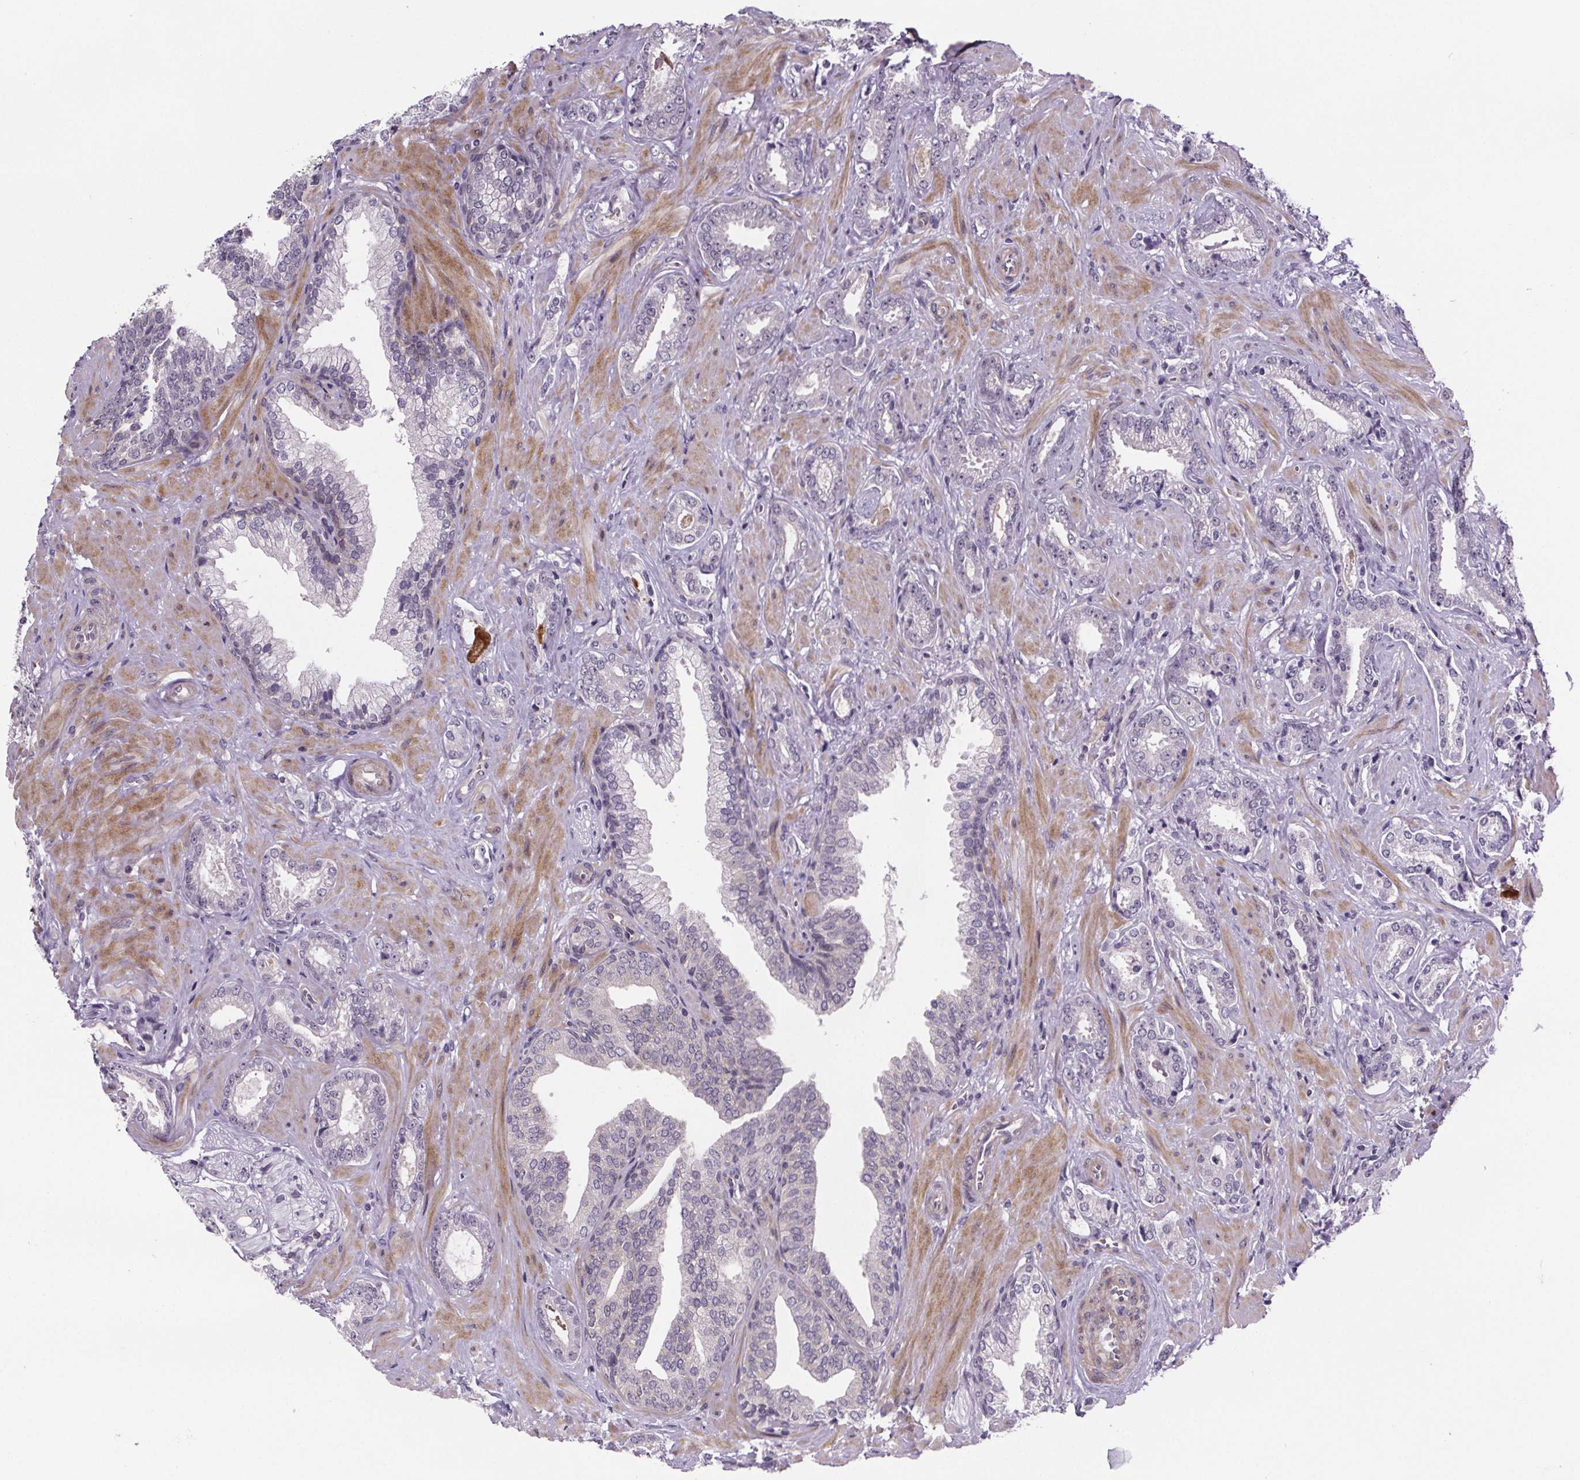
{"staining": {"intensity": "negative", "quantity": "none", "location": "none"}, "tissue": "prostate cancer", "cell_type": "Tumor cells", "image_type": "cancer", "snomed": [{"axis": "morphology", "description": "Adenocarcinoma, Low grade"}, {"axis": "topography", "description": "Prostate"}], "caption": "An immunohistochemistry (IHC) photomicrograph of prostate cancer is shown. There is no staining in tumor cells of prostate cancer.", "gene": "TTC12", "patient": {"sex": "male", "age": 61}}